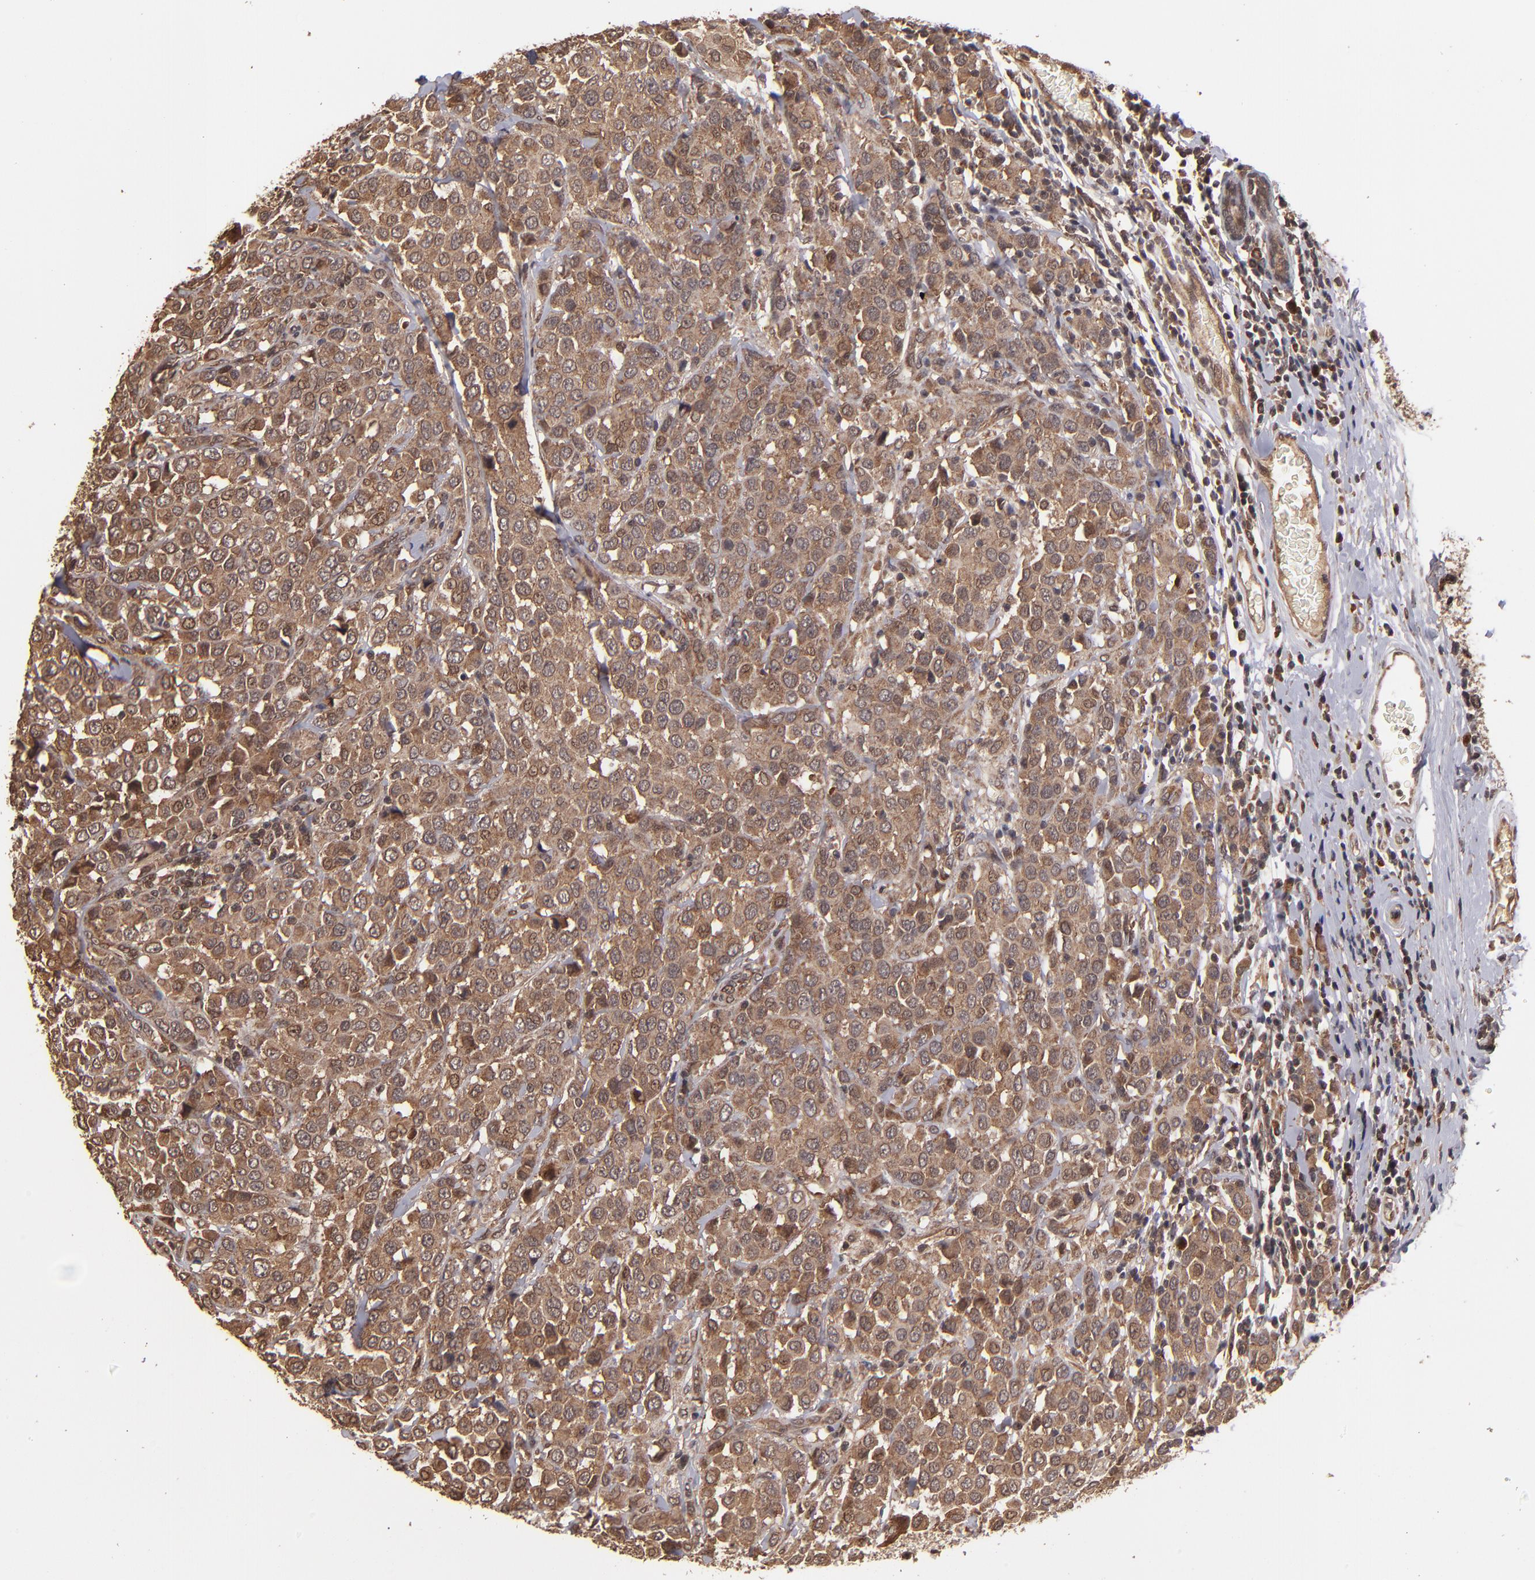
{"staining": {"intensity": "moderate", "quantity": ">75%", "location": "cytoplasmic/membranous"}, "tissue": "breast cancer", "cell_type": "Tumor cells", "image_type": "cancer", "snomed": [{"axis": "morphology", "description": "Duct carcinoma"}, {"axis": "topography", "description": "Breast"}], "caption": "Protein staining of breast cancer tissue reveals moderate cytoplasmic/membranous expression in about >75% of tumor cells.", "gene": "NFE2L2", "patient": {"sex": "female", "age": 61}}